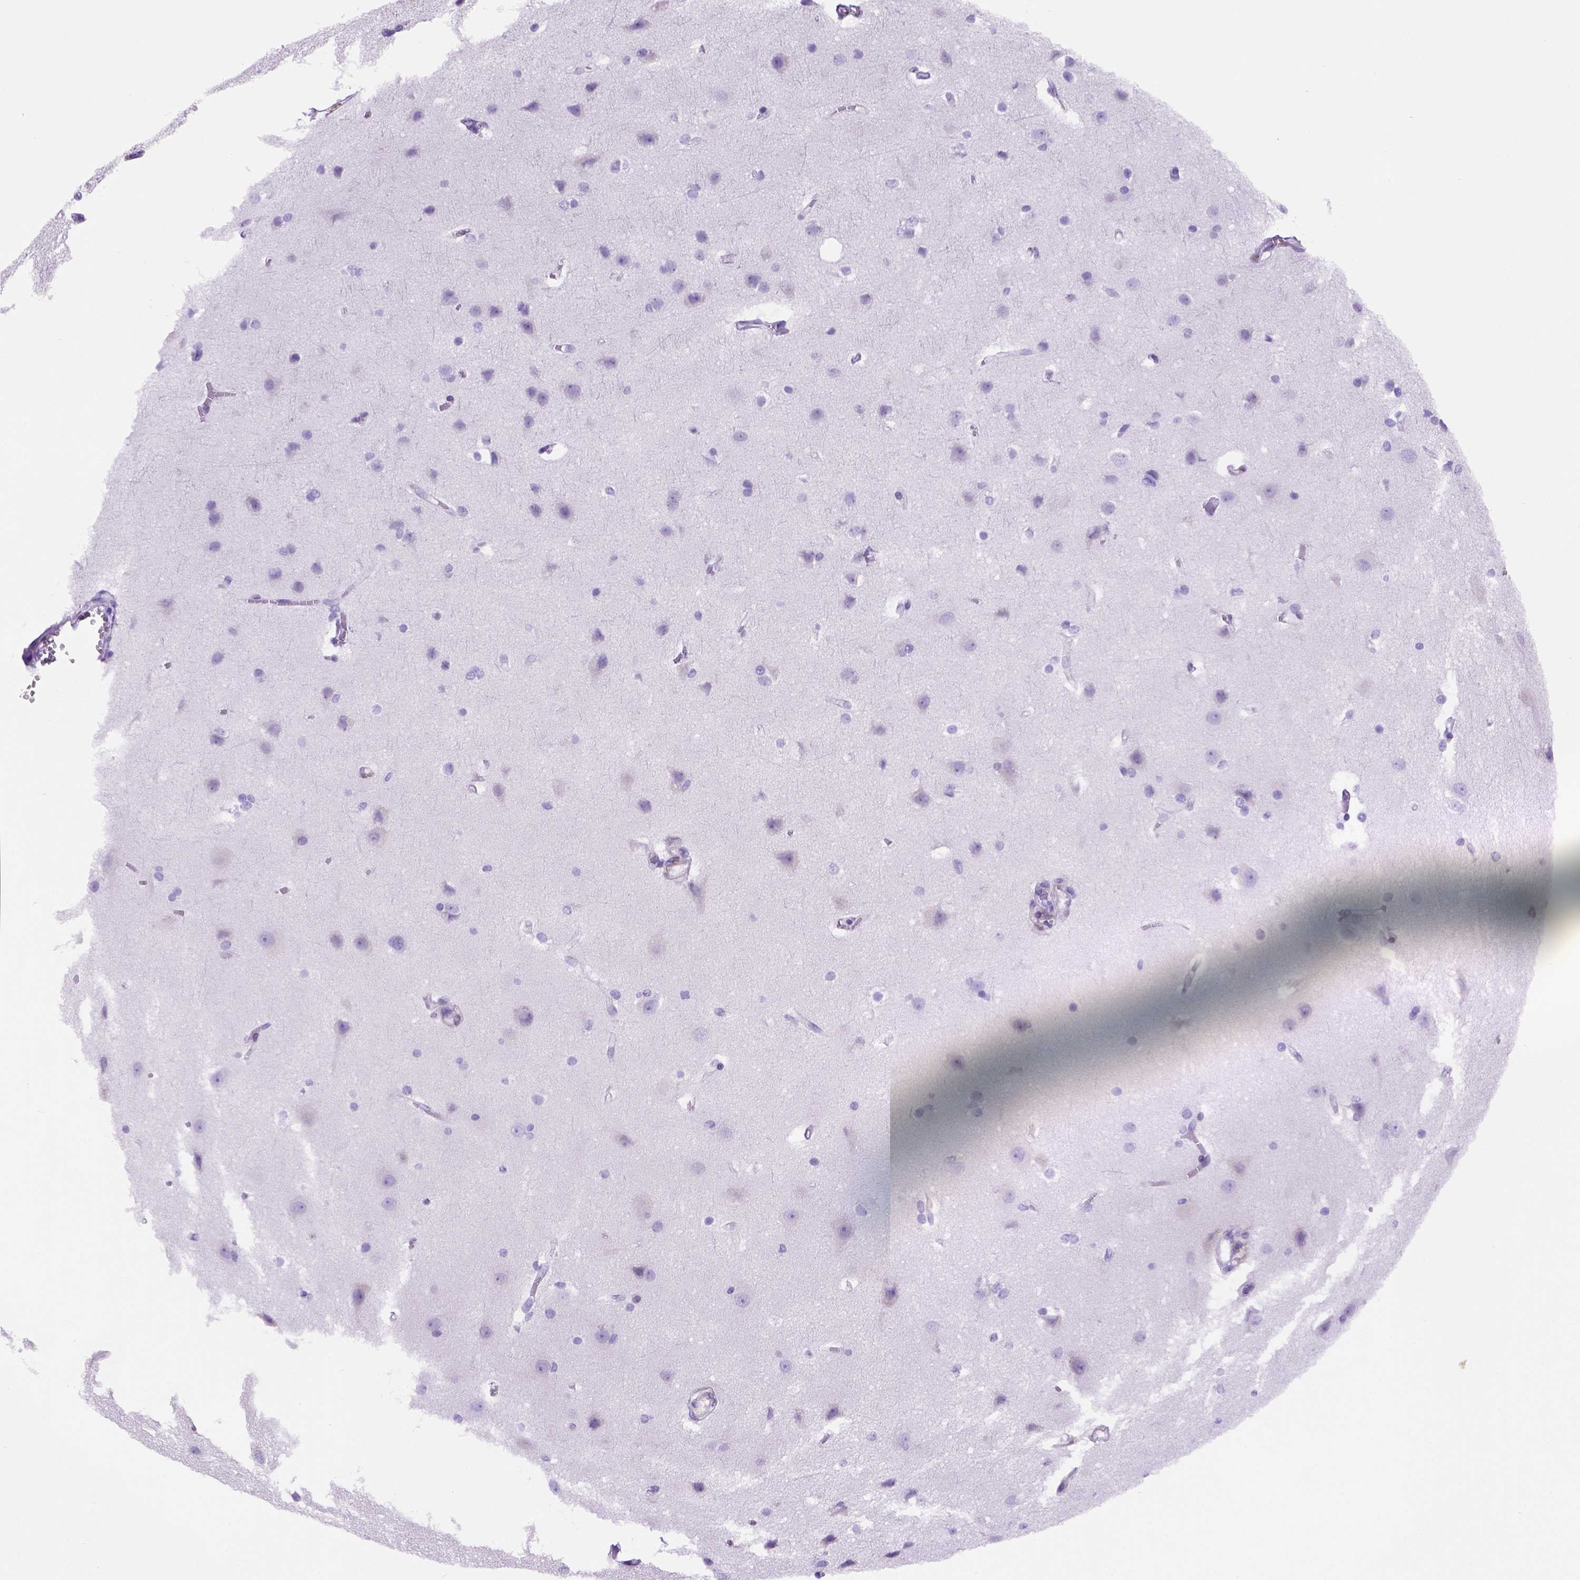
{"staining": {"intensity": "negative", "quantity": "none", "location": "none"}, "tissue": "cerebral cortex", "cell_type": "Endothelial cells", "image_type": "normal", "snomed": [{"axis": "morphology", "description": "Normal tissue, NOS"}, {"axis": "topography", "description": "Cerebral cortex"}], "caption": "Micrograph shows no significant protein expression in endothelial cells of unremarkable cerebral cortex.", "gene": "FAM81B", "patient": {"sex": "male", "age": 37}}